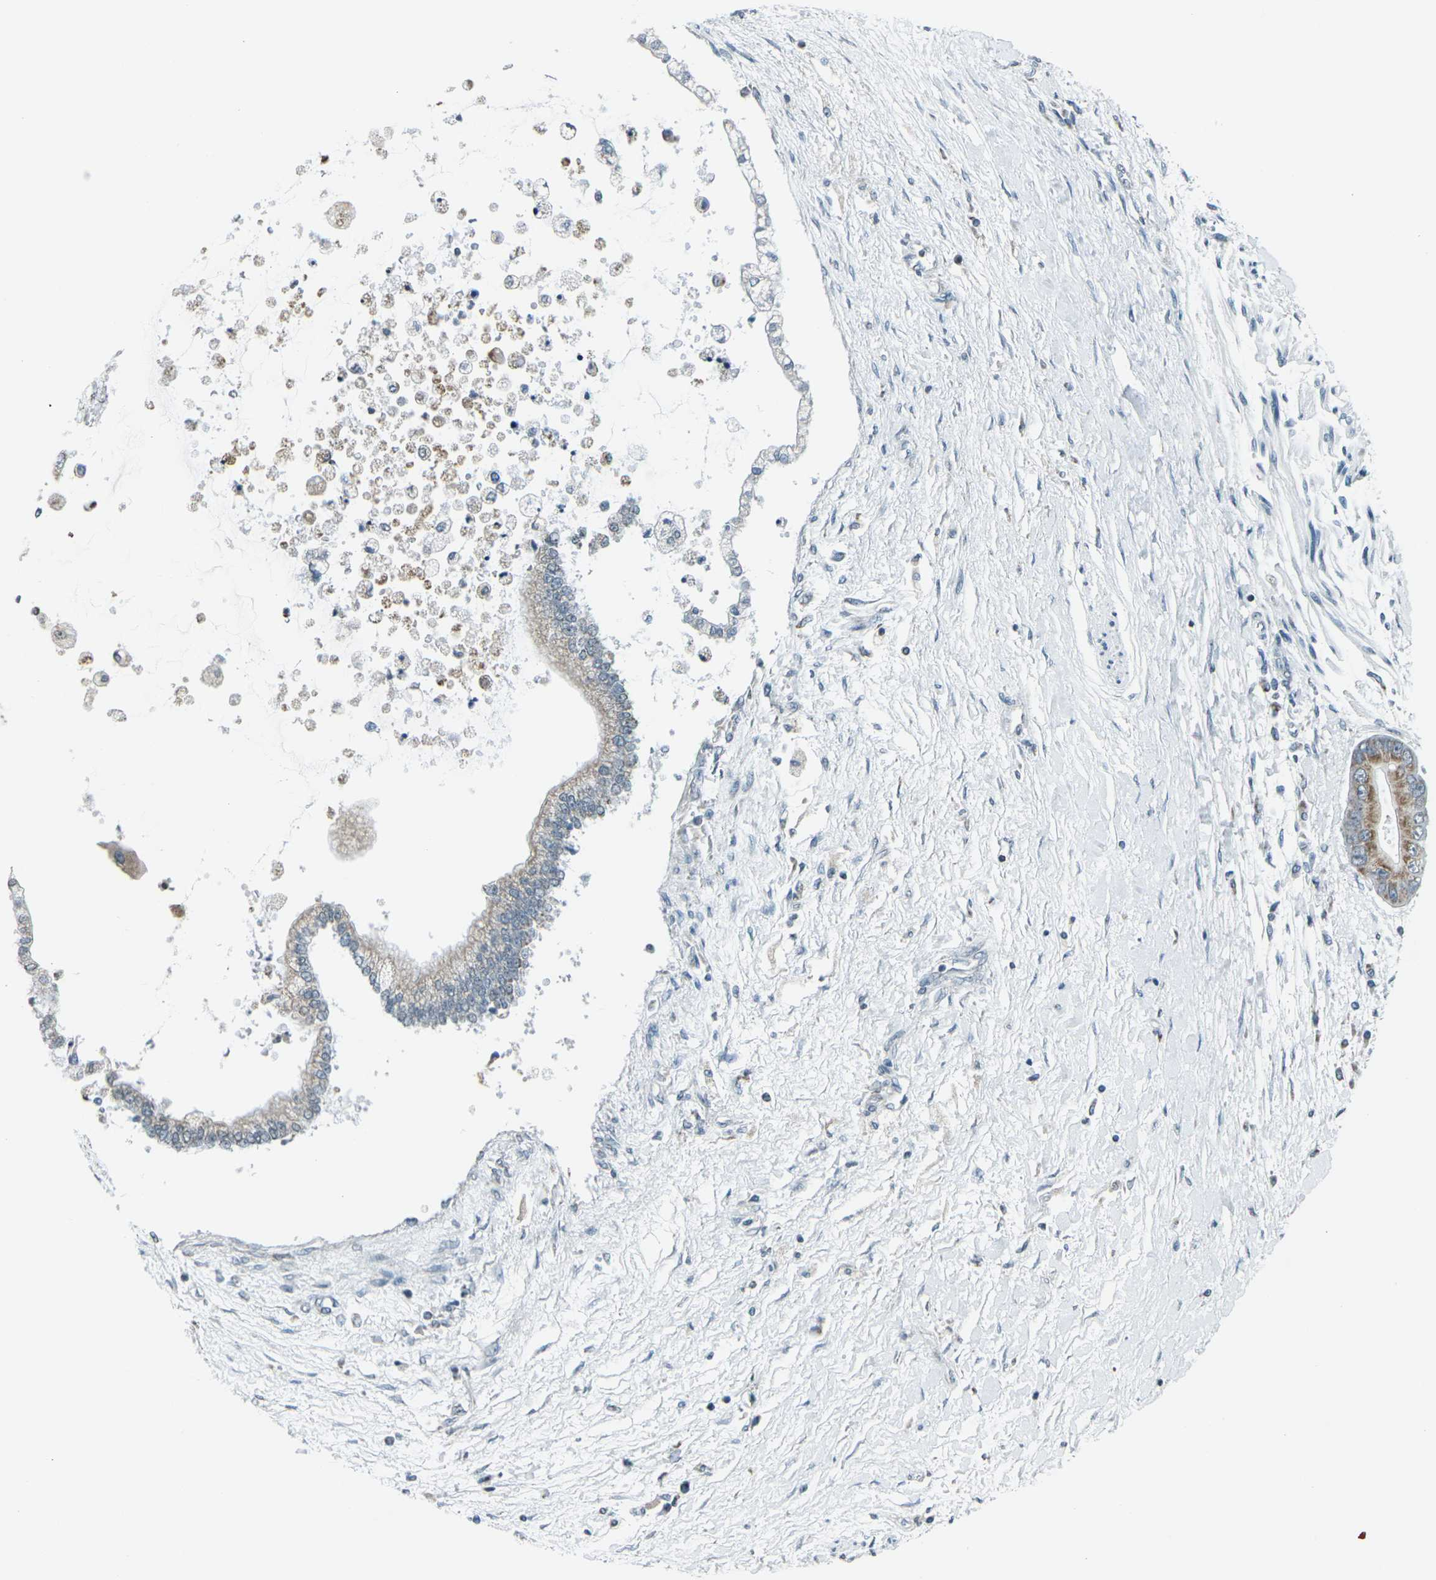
{"staining": {"intensity": "moderate", "quantity": ">75%", "location": "cytoplasmic/membranous"}, "tissue": "liver cancer", "cell_type": "Tumor cells", "image_type": "cancer", "snomed": [{"axis": "morphology", "description": "Cholangiocarcinoma"}, {"axis": "topography", "description": "Liver"}], "caption": "The immunohistochemical stain highlights moderate cytoplasmic/membranous staining in tumor cells of cholangiocarcinoma (liver) tissue.", "gene": "H2BC1", "patient": {"sex": "male", "age": 50}}